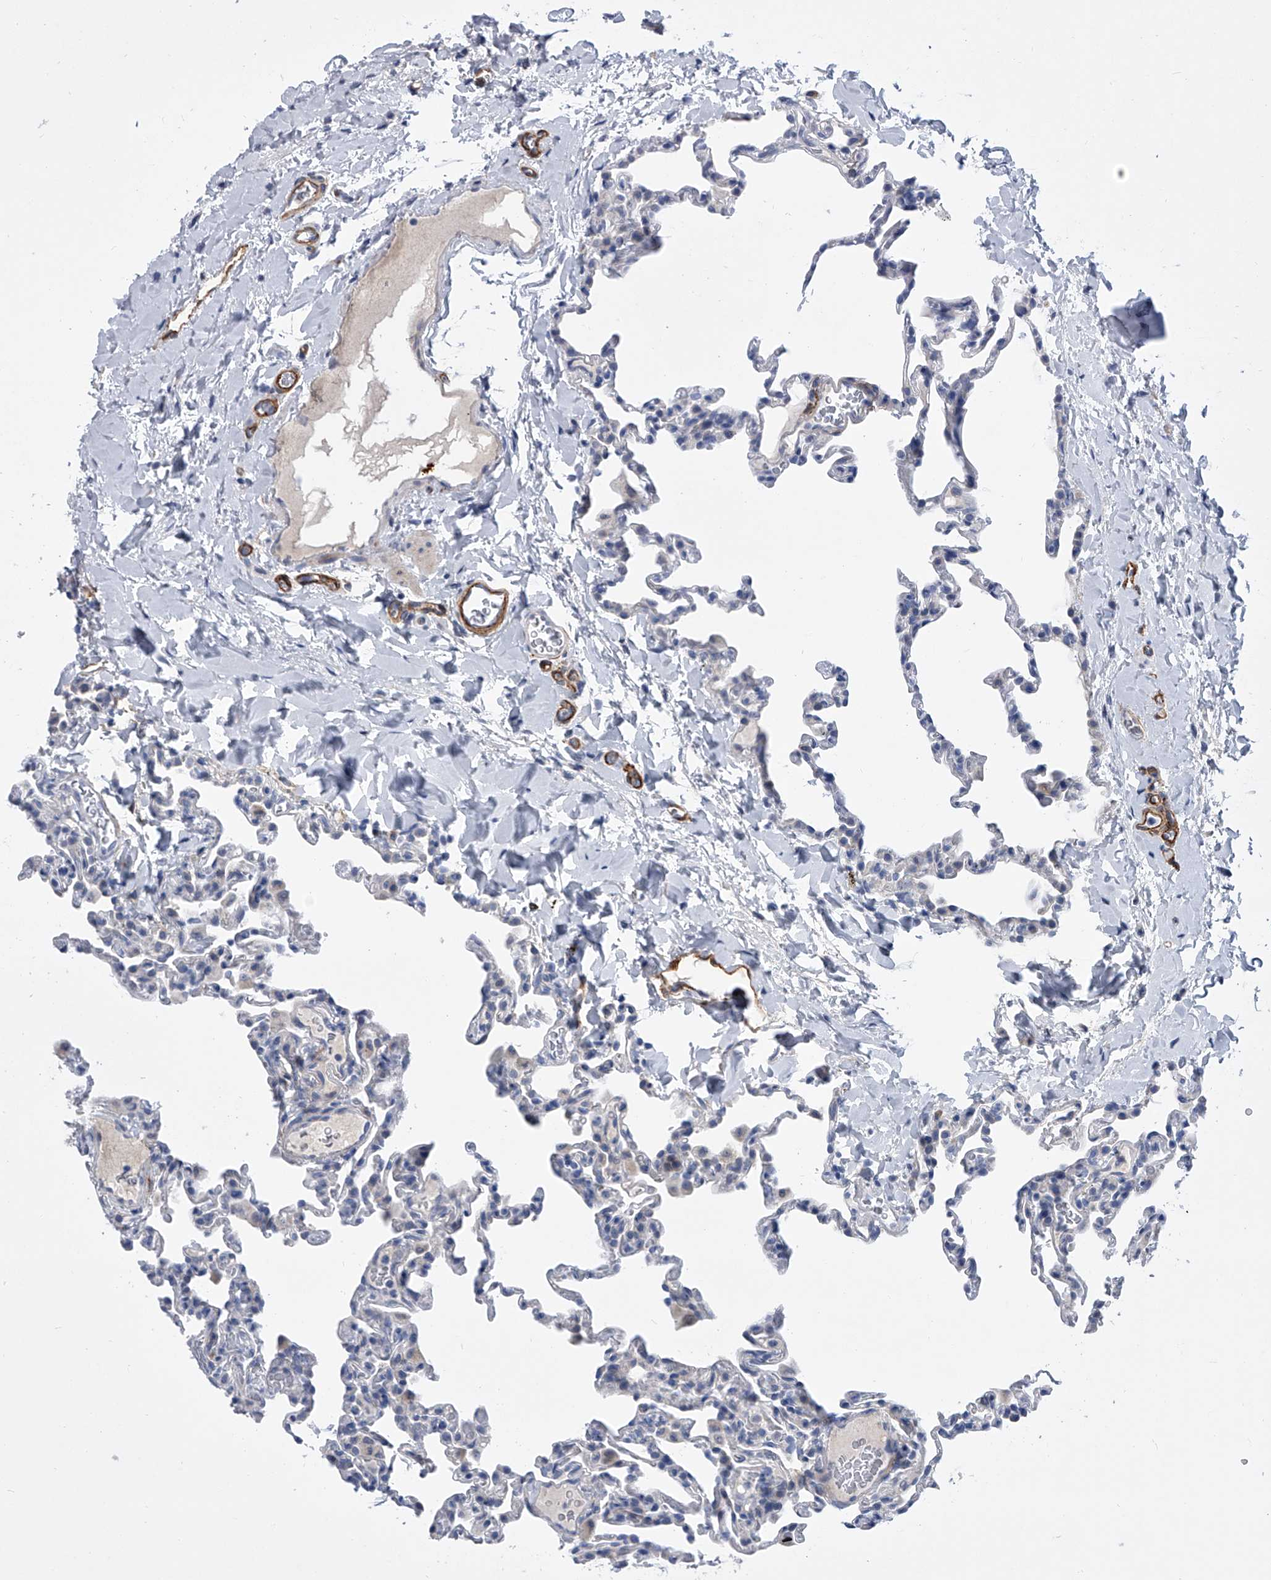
{"staining": {"intensity": "negative", "quantity": "none", "location": "none"}, "tissue": "lung", "cell_type": "Alveolar cells", "image_type": "normal", "snomed": [{"axis": "morphology", "description": "Normal tissue, NOS"}, {"axis": "topography", "description": "Lung"}], "caption": "A micrograph of lung stained for a protein reveals no brown staining in alveolar cells. (Immunohistochemistry, brightfield microscopy, high magnification).", "gene": "ALG14", "patient": {"sex": "male", "age": 20}}